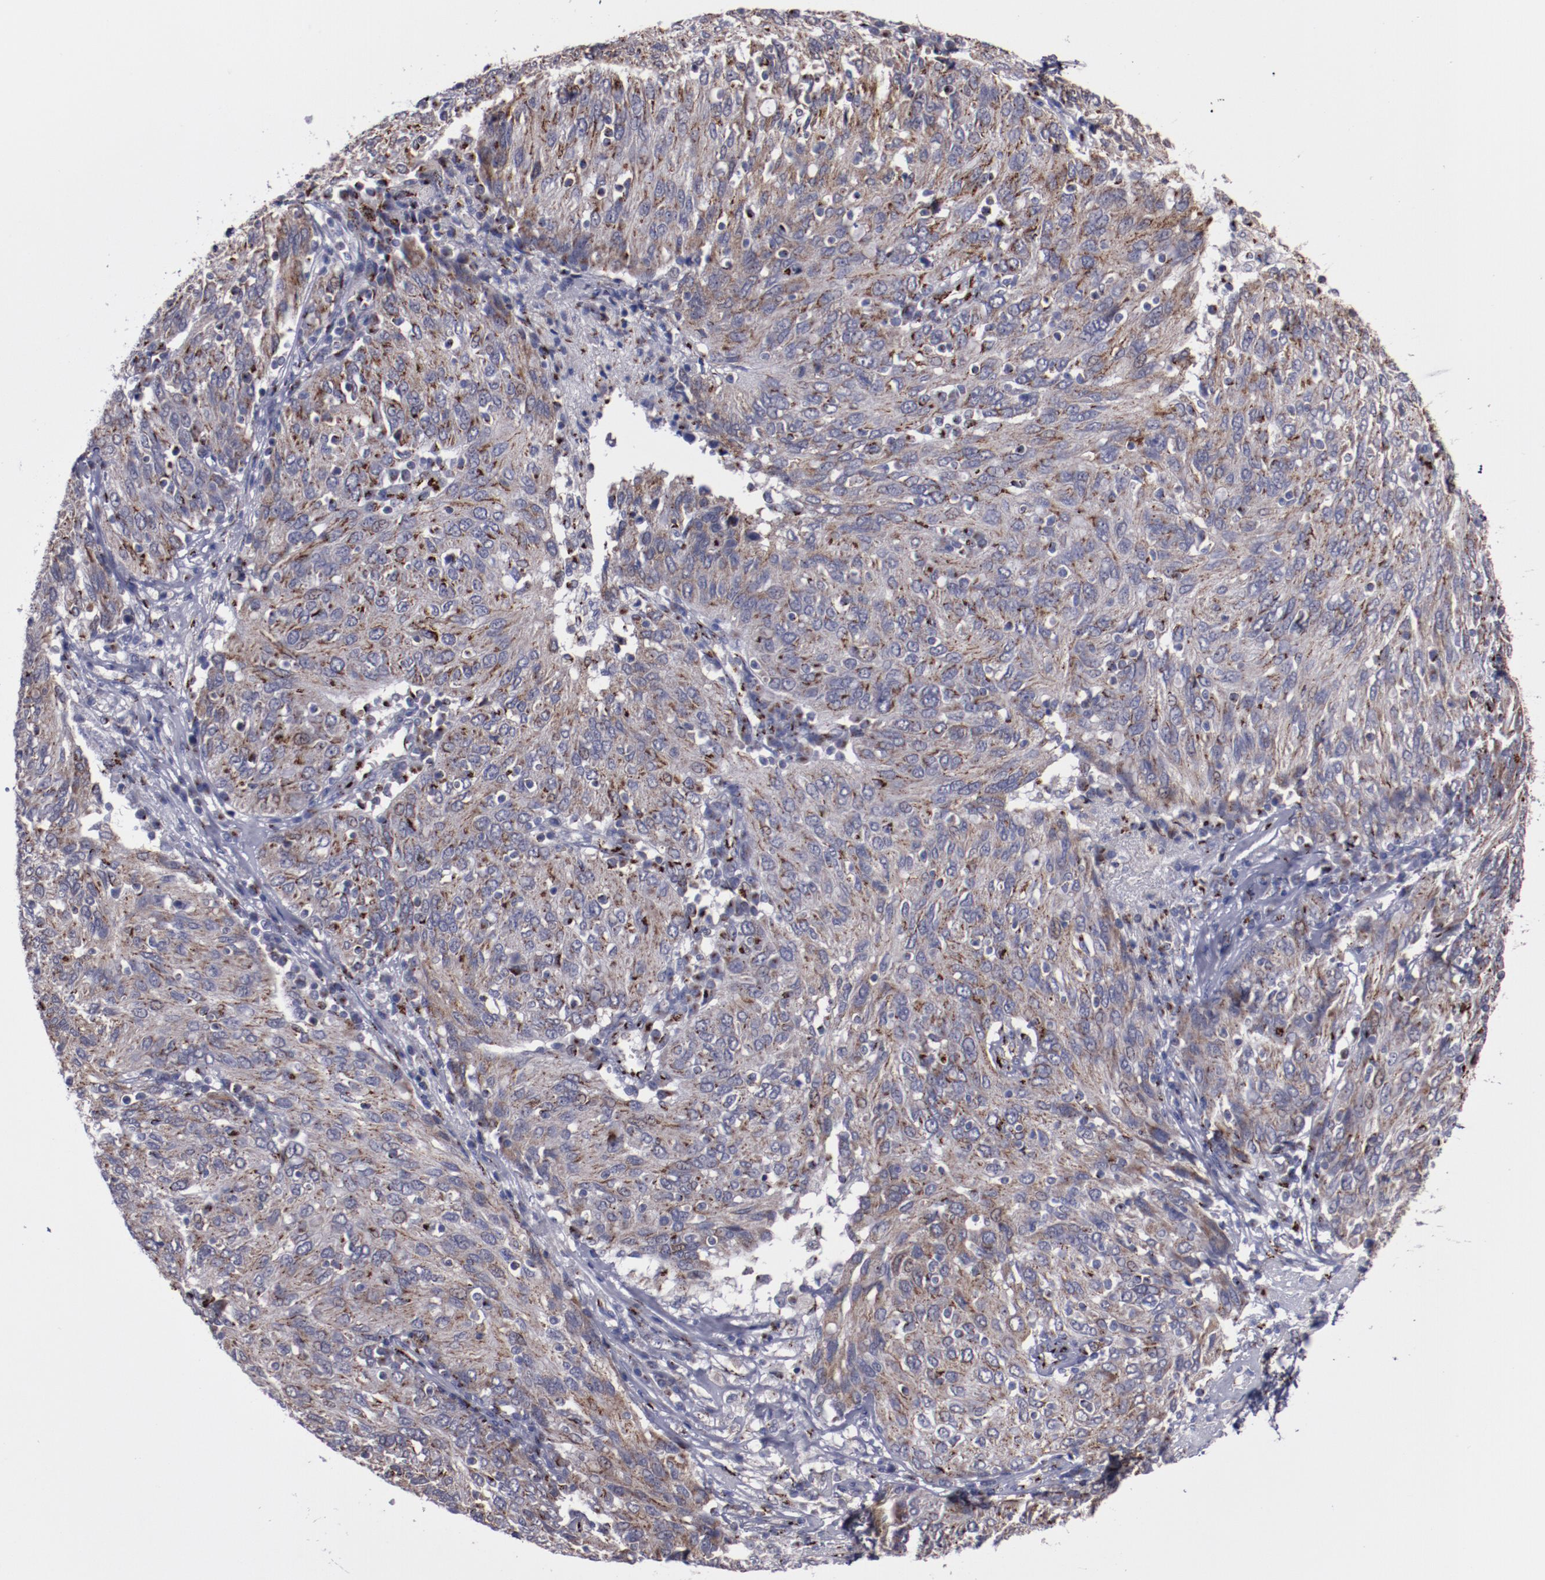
{"staining": {"intensity": "strong", "quantity": ">75%", "location": "cytoplasmic/membranous"}, "tissue": "ovarian cancer", "cell_type": "Tumor cells", "image_type": "cancer", "snomed": [{"axis": "morphology", "description": "Carcinoma, endometroid"}, {"axis": "topography", "description": "Ovary"}], "caption": "Strong cytoplasmic/membranous expression is identified in about >75% of tumor cells in ovarian cancer. Using DAB (3,3'-diaminobenzidine) (brown) and hematoxylin (blue) stains, captured at high magnification using brightfield microscopy.", "gene": "GOLIM4", "patient": {"sex": "female", "age": 50}}